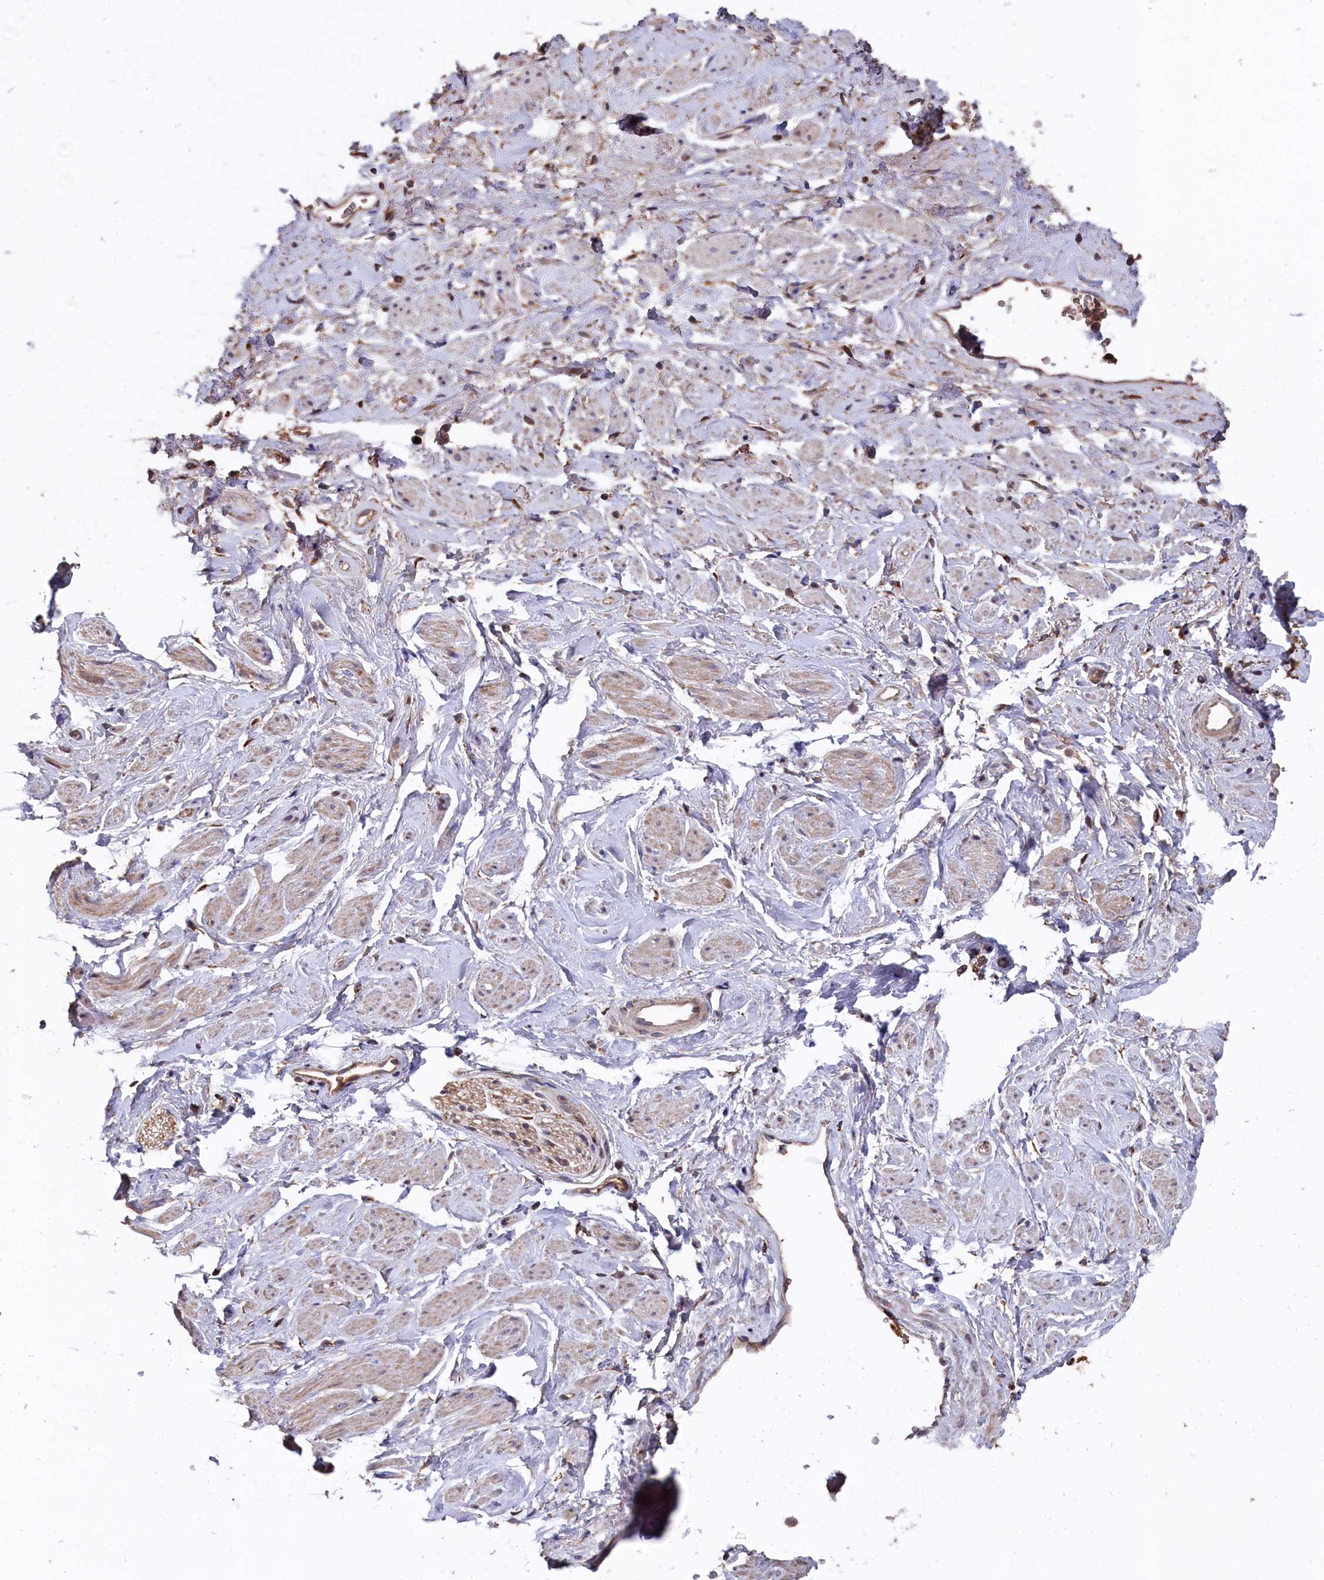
{"staining": {"intensity": "weak", "quantity": "<25%", "location": "cytoplasmic/membranous"}, "tissue": "adipose tissue", "cell_type": "Adipocytes", "image_type": "normal", "snomed": [{"axis": "morphology", "description": "Normal tissue, NOS"}, {"axis": "morphology", "description": "Adenocarcinoma, NOS"}, {"axis": "topography", "description": "Rectum"}, {"axis": "topography", "description": "Vagina"}, {"axis": "topography", "description": "Peripheral nerve tissue"}], "caption": "Immunohistochemistry of normal human adipose tissue demonstrates no staining in adipocytes.", "gene": "SLC12A4", "patient": {"sex": "female", "age": 71}}